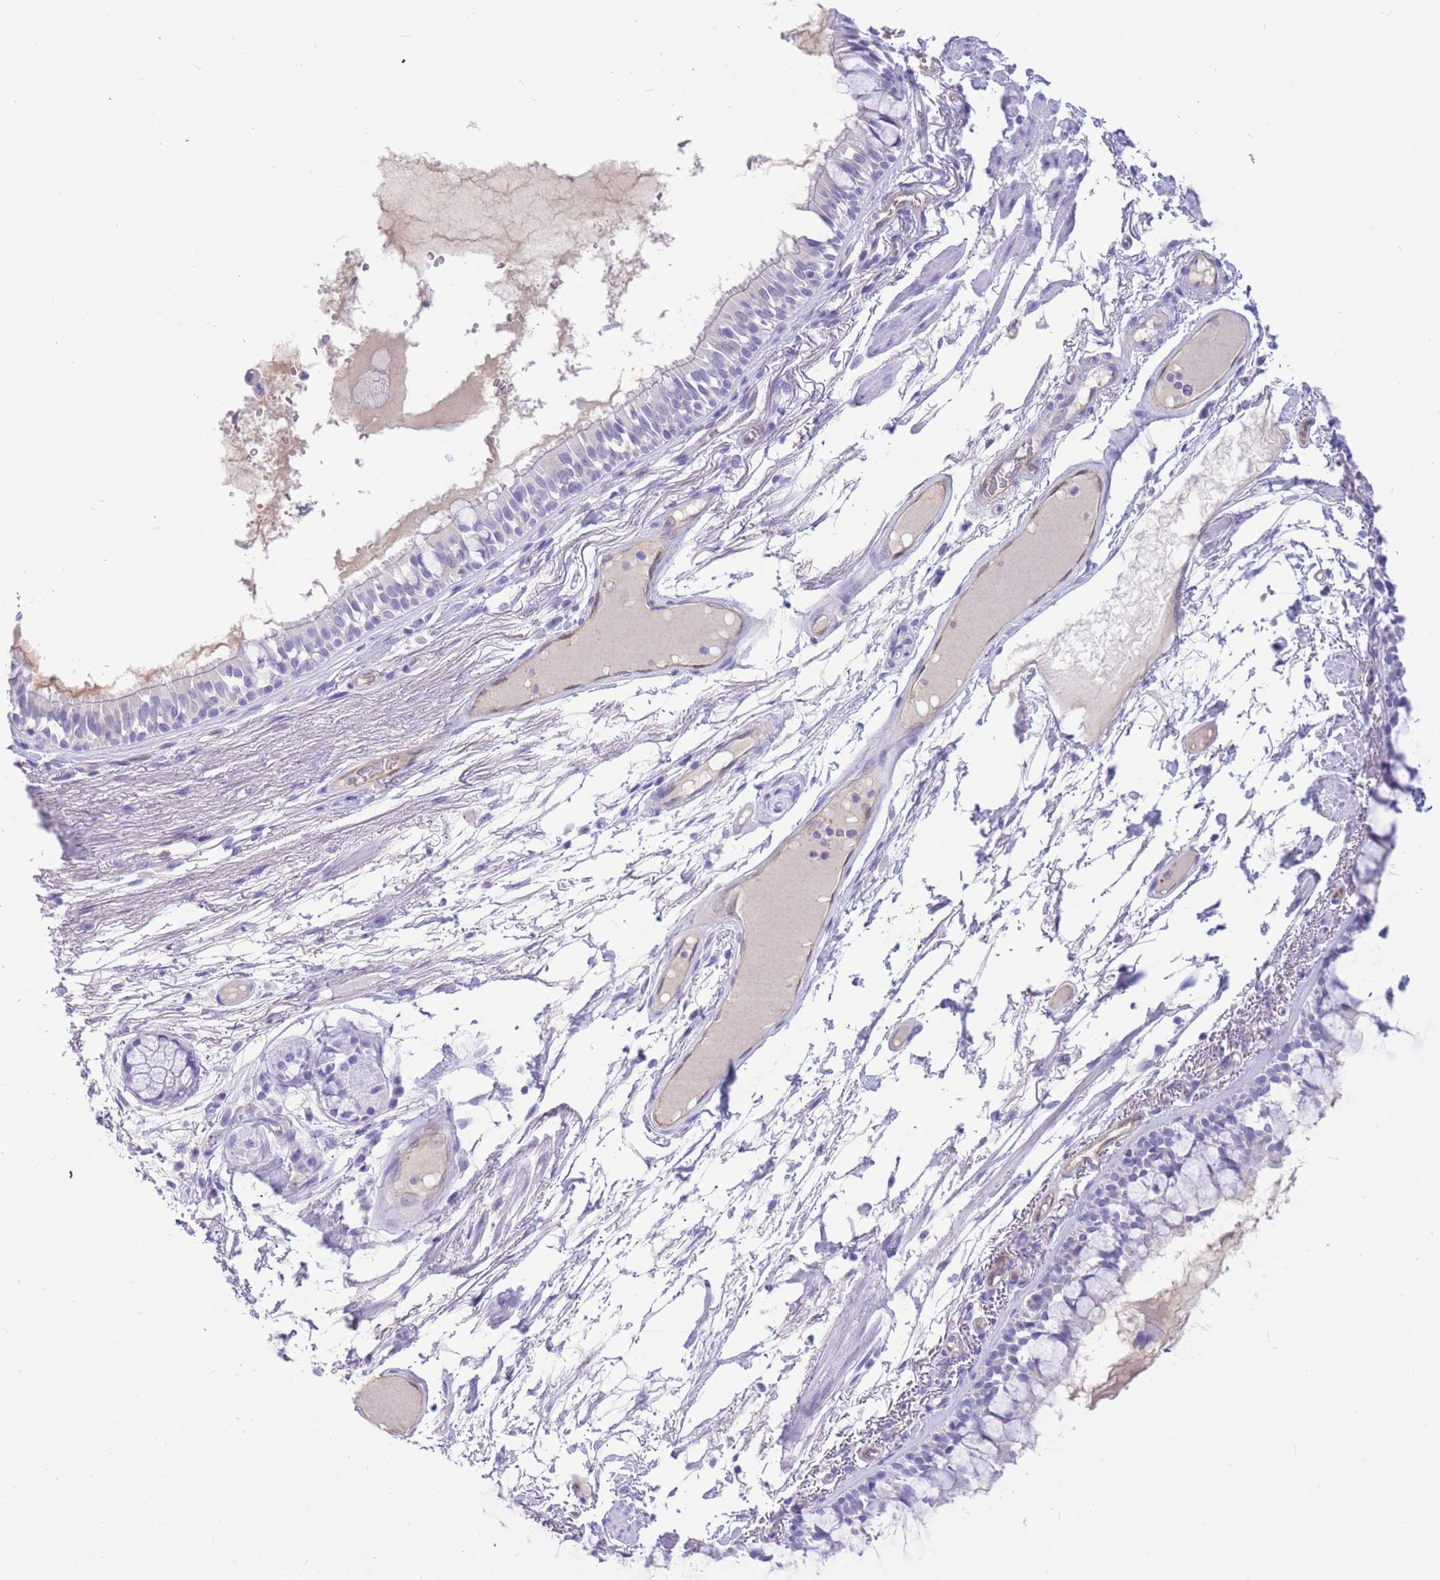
{"staining": {"intensity": "negative", "quantity": "none", "location": "none"}, "tissue": "bronchus", "cell_type": "Respiratory epithelial cells", "image_type": "normal", "snomed": [{"axis": "morphology", "description": "Normal tissue, NOS"}, {"axis": "topography", "description": "Bronchus"}], "caption": "The micrograph exhibits no staining of respiratory epithelial cells in unremarkable bronchus. Nuclei are stained in blue.", "gene": "SULT1A1", "patient": {"sex": "male", "age": 70}}